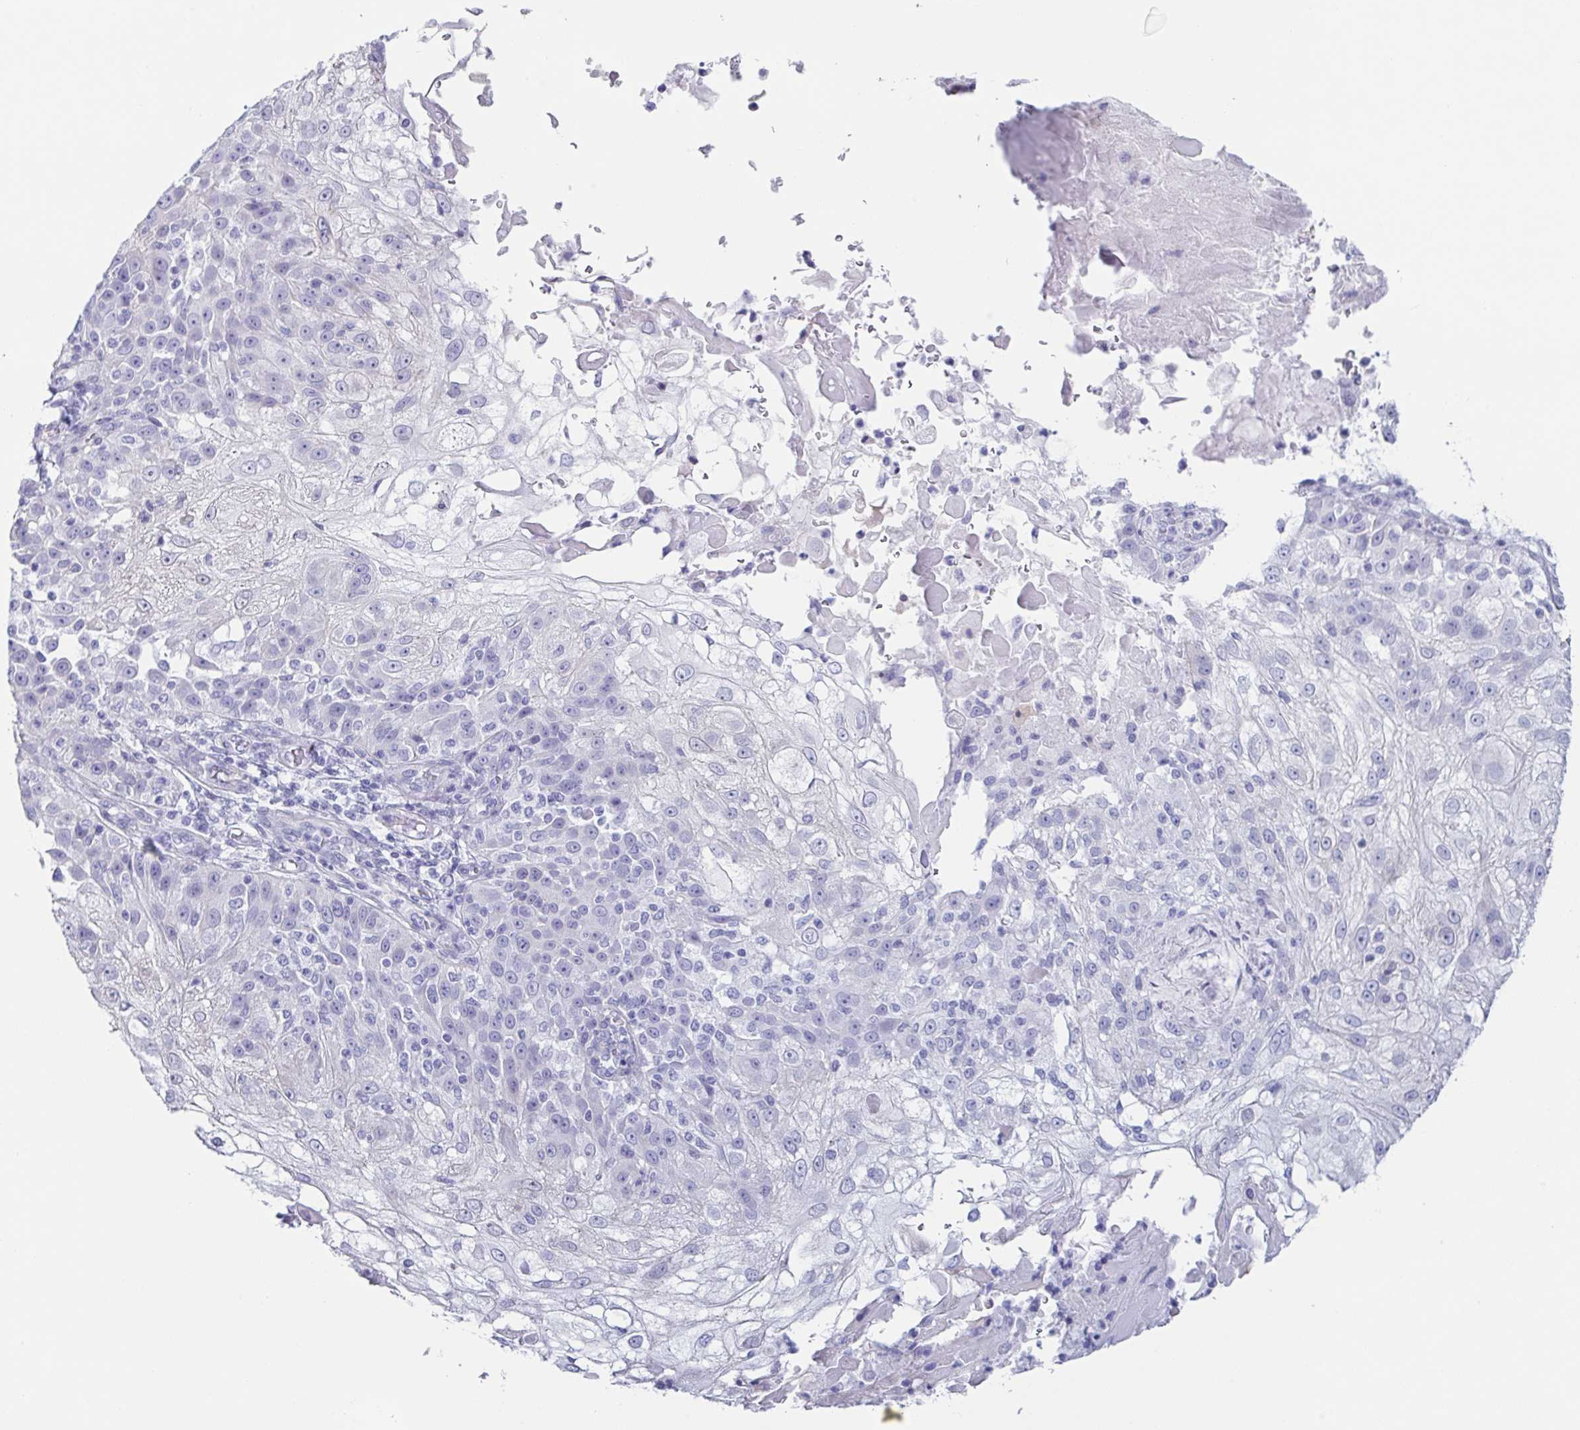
{"staining": {"intensity": "negative", "quantity": "none", "location": "none"}, "tissue": "skin cancer", "cell_type": "Tumor cells", "image_type": "cancer", "snomed": [{"axis": "morphology", "description": "Normal tissue, NOS"}, {"axis": "morphology", "description": "Squamous cell carcinoma, NOS"}, {"axis": "topography", "description": "Skin"}], "caption": "Immunohistochemistry (IHC) image of neoplastic tissue: squamous cell carcinoma (skin) stained with DAB exhibits no significant protein staining in tumor cells. (Immunohistochemistry (IHC), brightfield microscopy, high magnification).", "gene": "PRR4", "patient": {"sex": "female", "age": 83}}